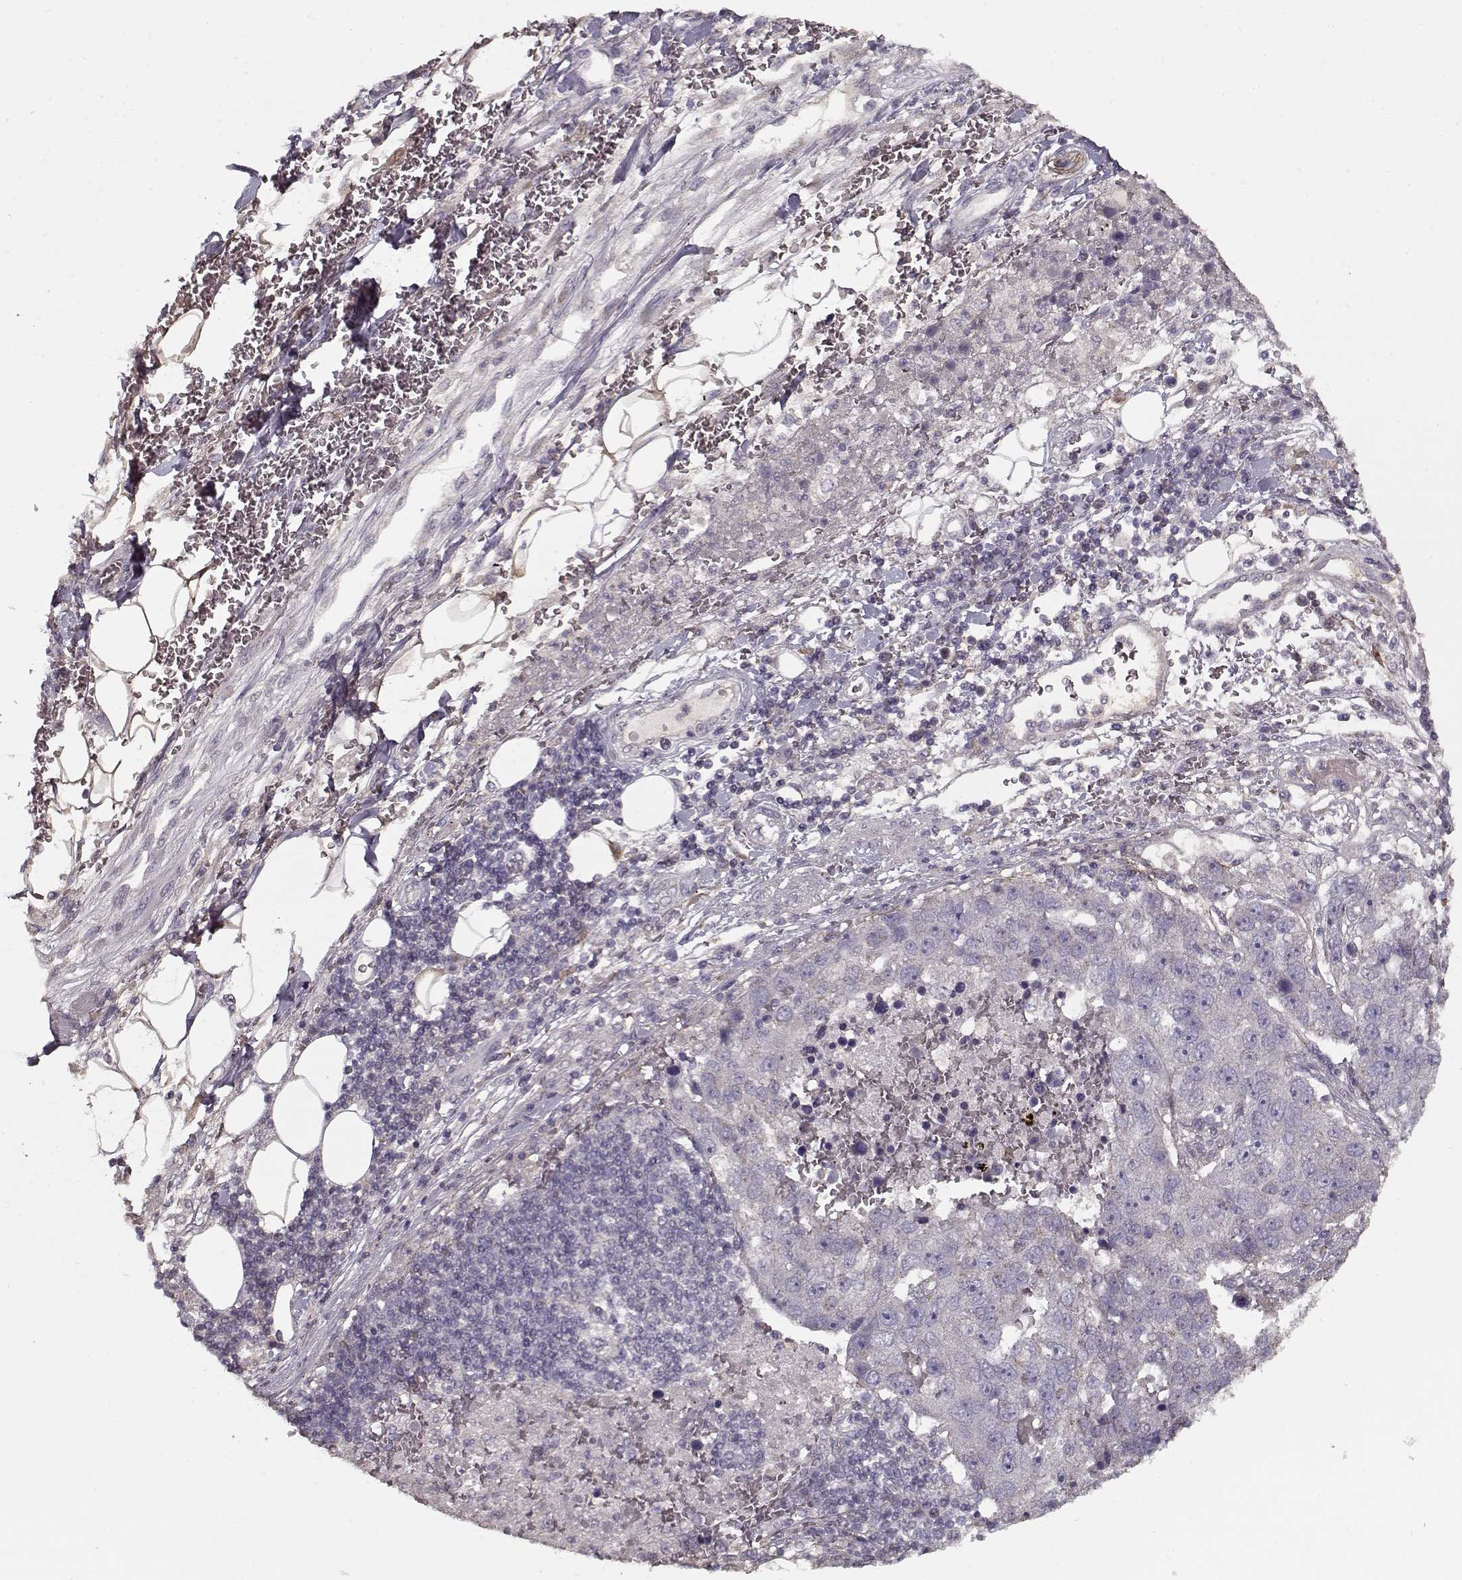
{"staining": {"intensity": "negative", "quantity": "none", "location": "none"}, "tissue": "pancreatic cancer", "cell_type": "Tumor cells", "image_type": "cancer", "snomed": [{"axis": "morphology", "description": "Adenocarcinoma, NOS"}, {"axis": "topography", "description": "Pancreas"}], "caption": "A micrograph of pancreatic adenocarcinoma stained for a protein demonstrates no brown staining in tumor cells. The staining was performed using DAB to visualize the protein expression in brown, while the nuclei were stained in blue with hematoxylin (Magnification: 20x).", "gene": "LAMA2", "patient": {"sex": "female", "age": 61}}